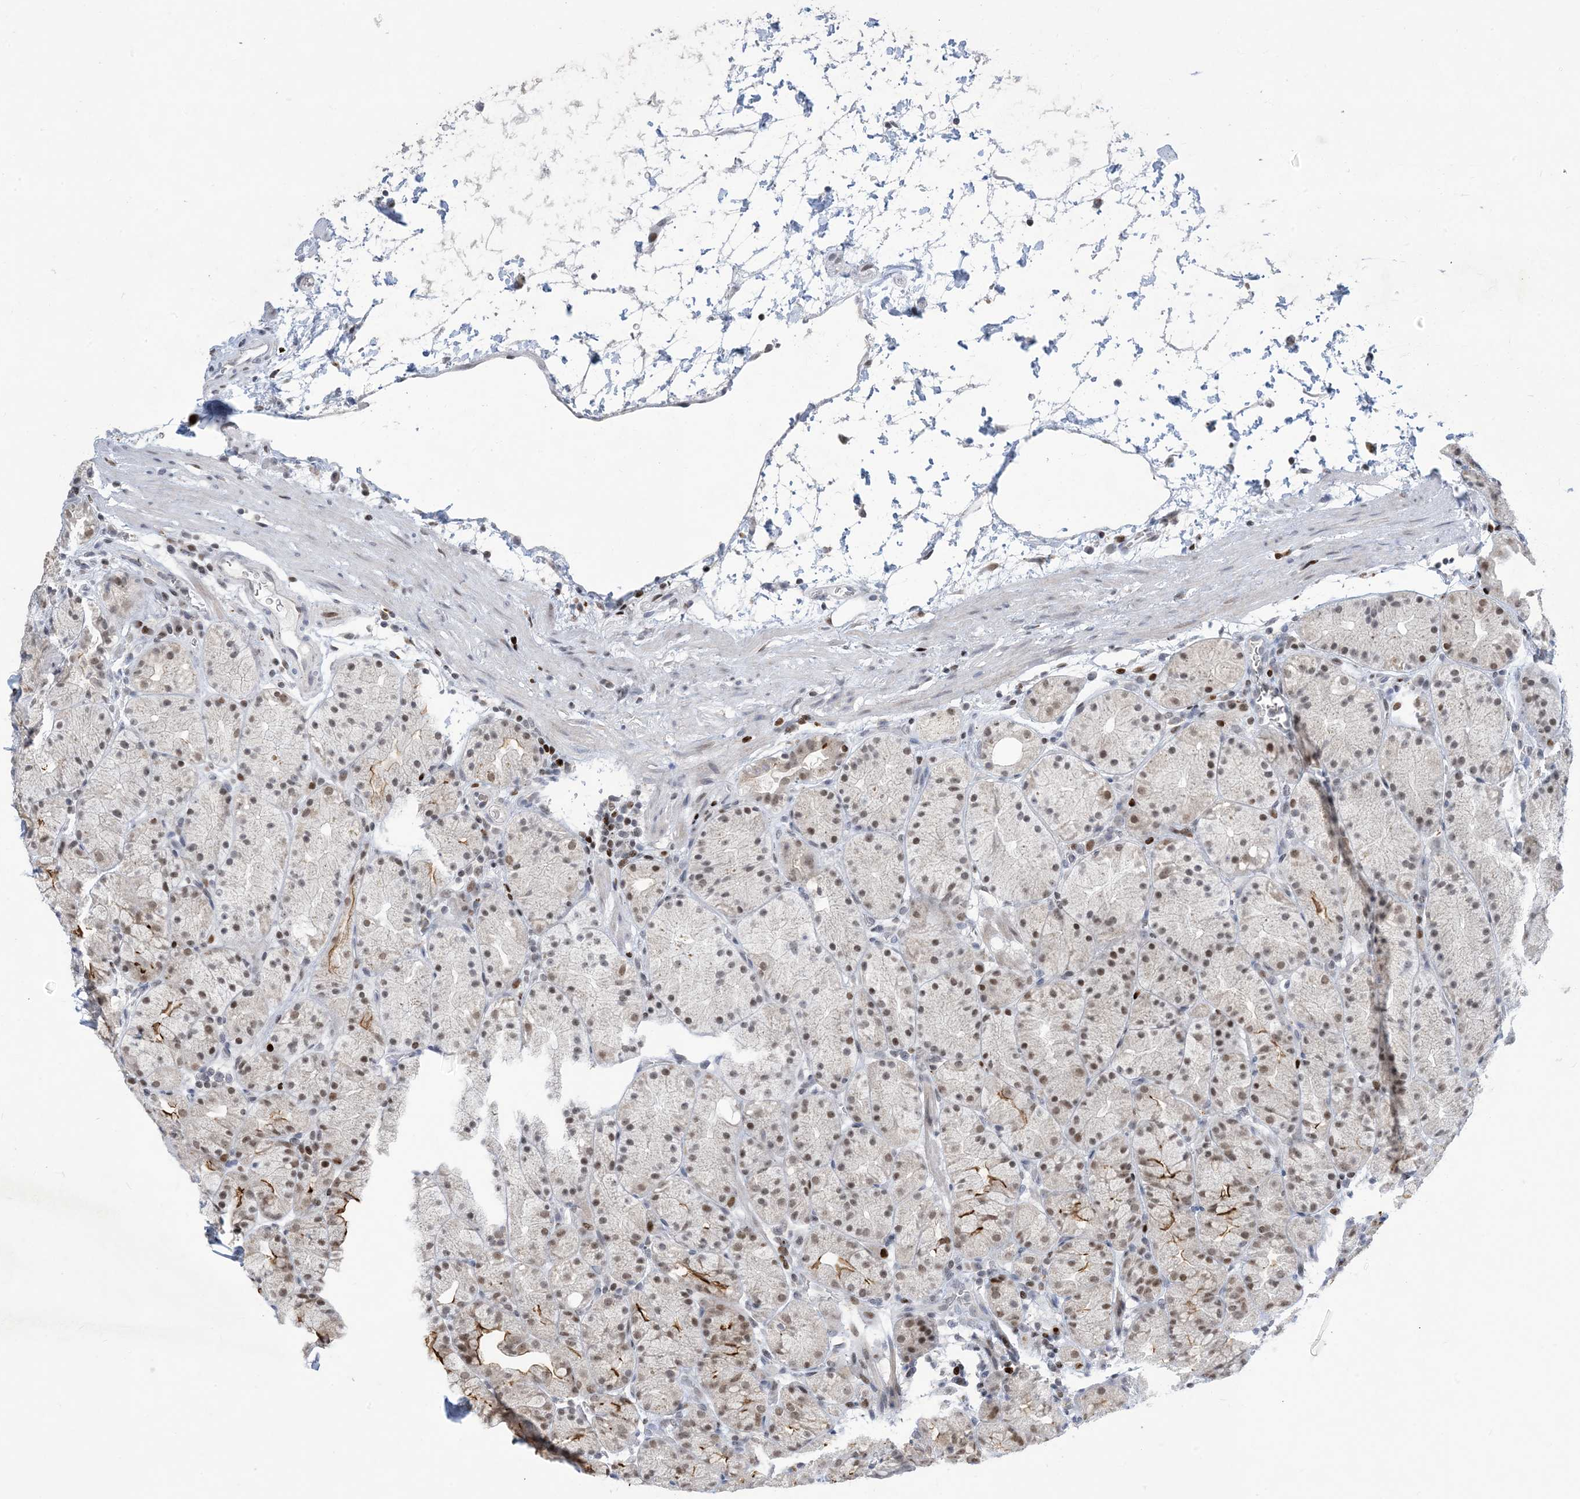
{"staining": {"intensity": "moderate", "quantity": ">75%", "location": "nuclear"}, "tissue": "stomach", "cell_type": "Glandular cells", "image_type": "normal", "snomed": [{"axis": "morphology", "description": "Normal tissue, NOS"}, {"axis": "topography", "description": "Stomach, upper"}], "caption": "Glandular cells display medium levels of moderate nuclear expression in about >75% of cells in normal human stomach.", "gene": "SLC25A53", "patient": {"sex": "male", "age": 48}}